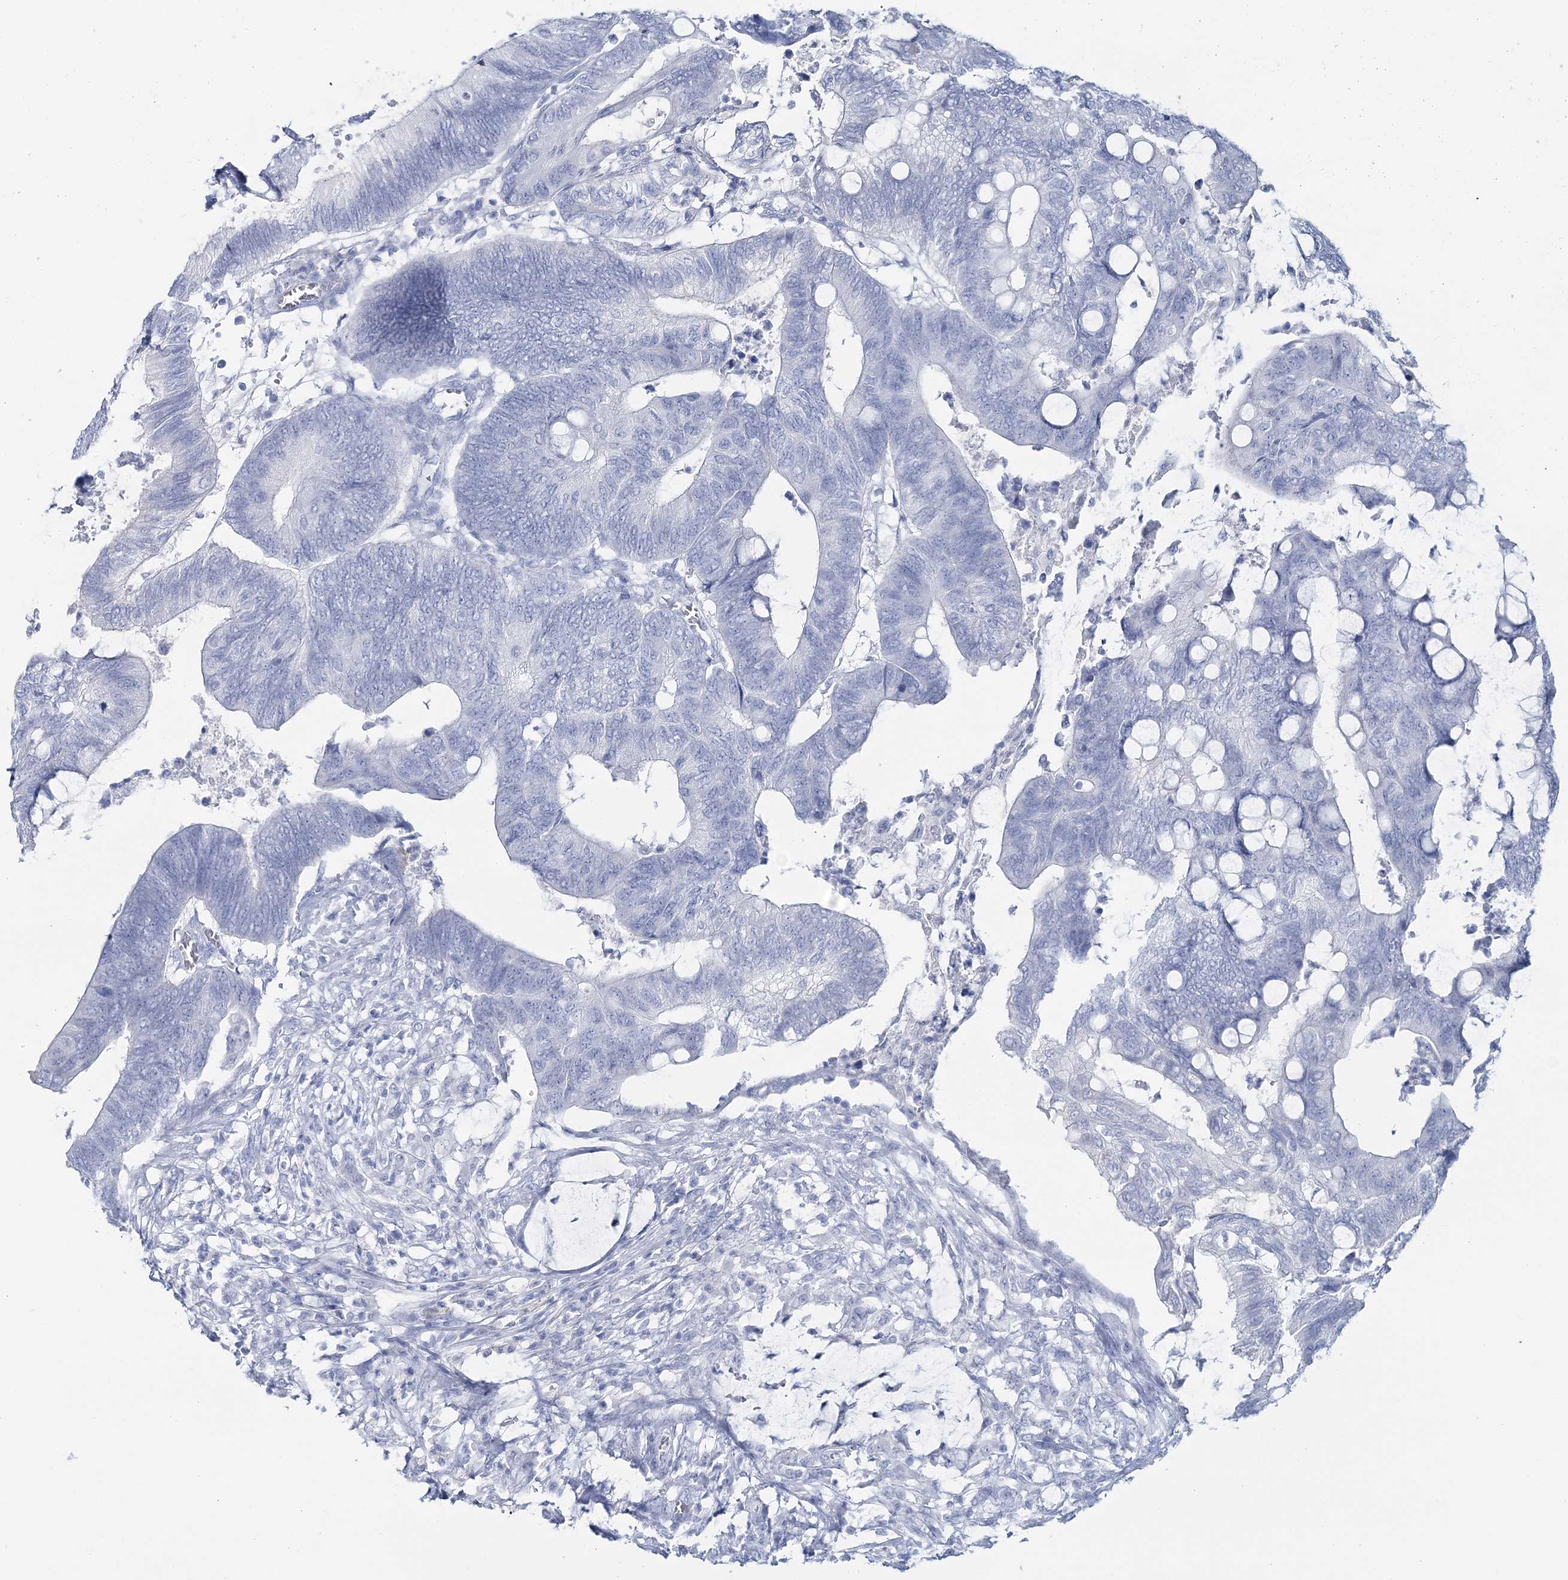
{"staining": {"intensity": "negative", "quantity": "none", "location": "none"}, "tissue": "colorectal cancer", "cell_type": "Tumor cells", "image_type": "cancer", "snomed": [{"axis": "morphology", "description": "Normal tissue, NOS"}, {"axis": "morphology", "description": "Adenocarcinoma, NOS"}, {"axis": "topography", "description": "Rectum"}, {"axis": "topography", "description": "Peripheral nerve tissue"}], "caption": "Adenocarcinoma (colorectal) was stained to show a protein in brown. There is no significant expression in tumor cells.", "gene": "CYP3A4", "patient": {"sex": "male", "age": 92}}